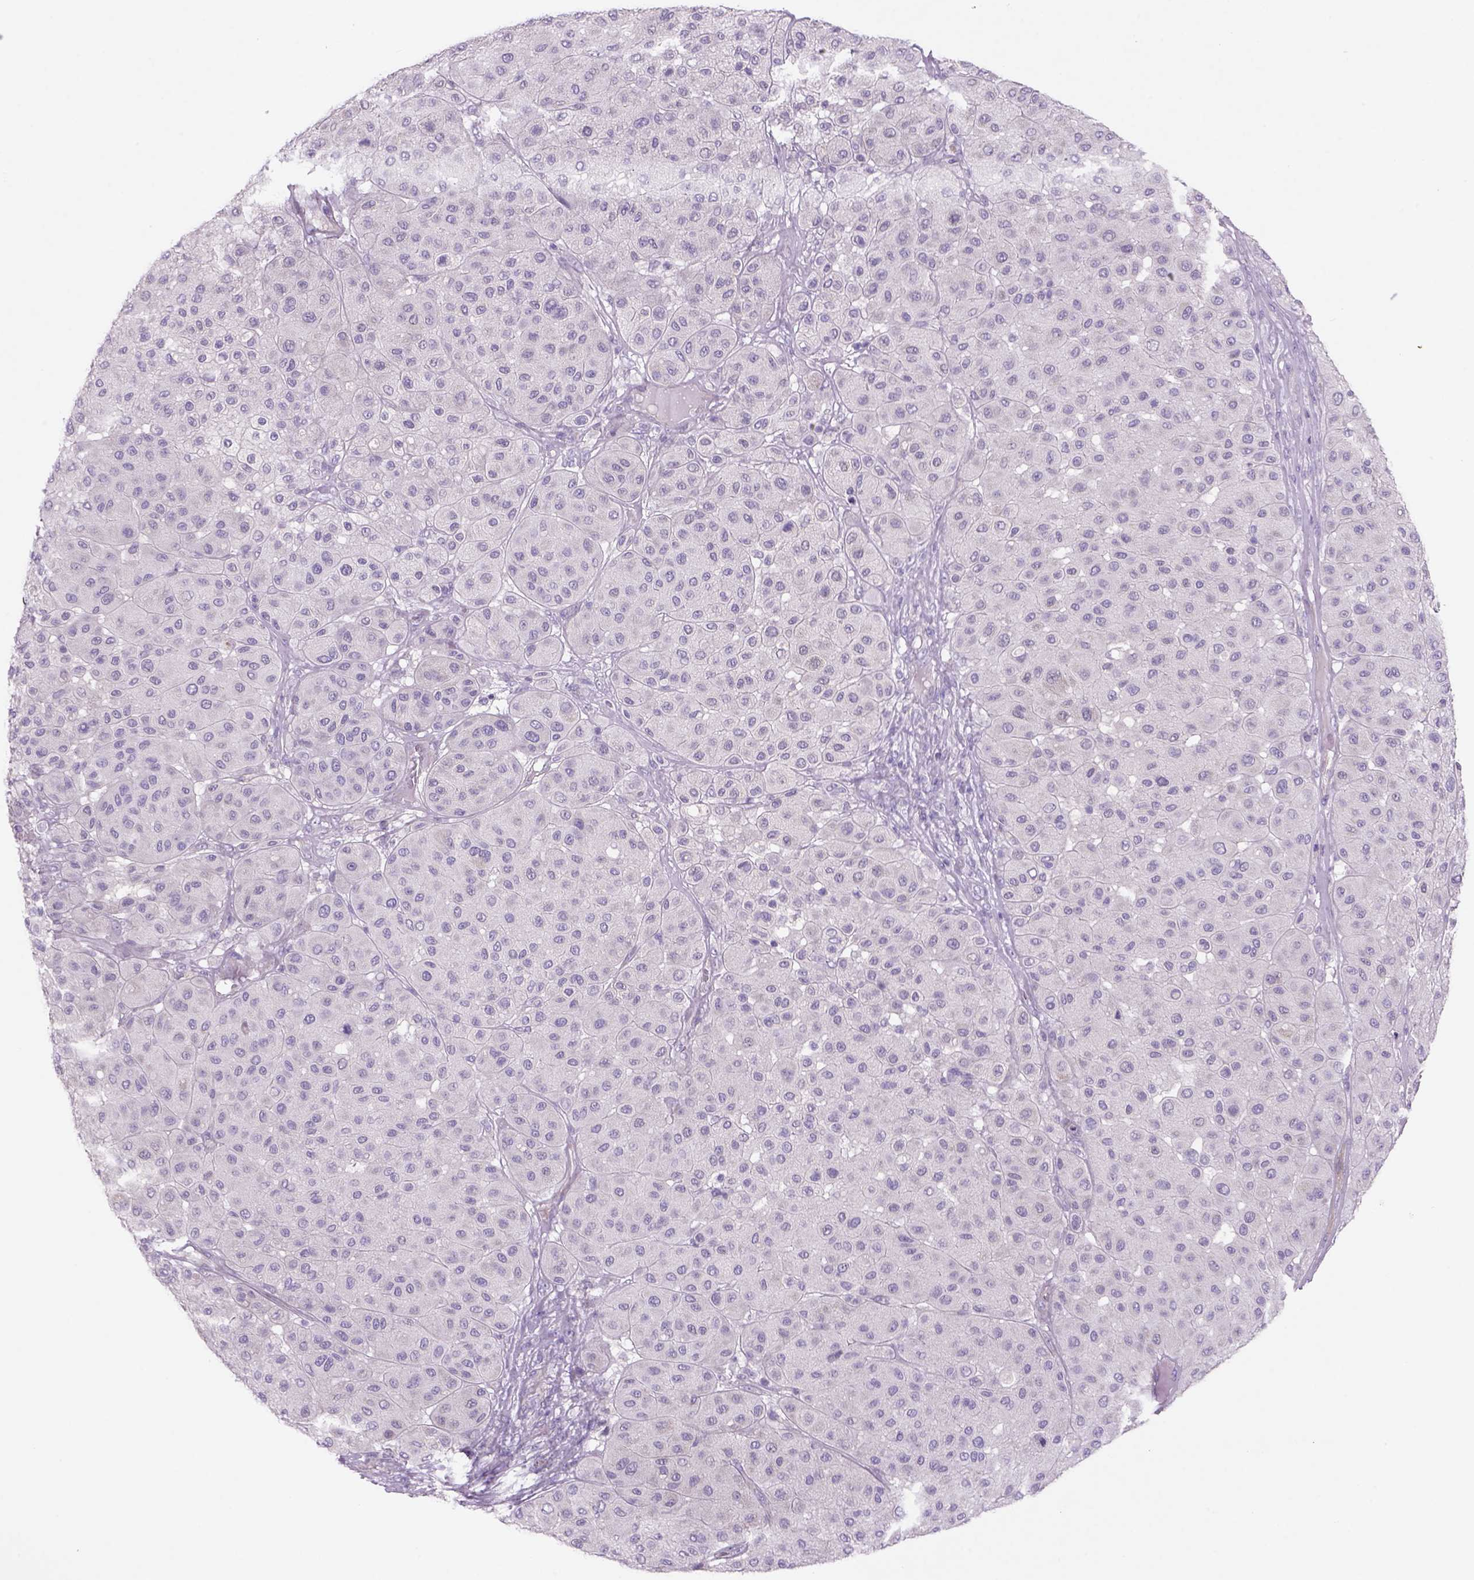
{"staining": {"intensity": "negative", "quantity": "none", "location": "none"}, "tissue": "melanoma", "cell_type": "Tumor cells", "image_type": "cancer", "snomed": [{"axis": "morphology", "description": "Malignant melanoma, Metastatic site"}, {"axis": "topography", "description": "Smooth muscle"}], "caption": "Malignant melanoma (metastatic site) stained for a protein using IHC displays no staining tumor cells.", "gene": "ADGRV1", "patient": {"sex": "male", "age": 41}}